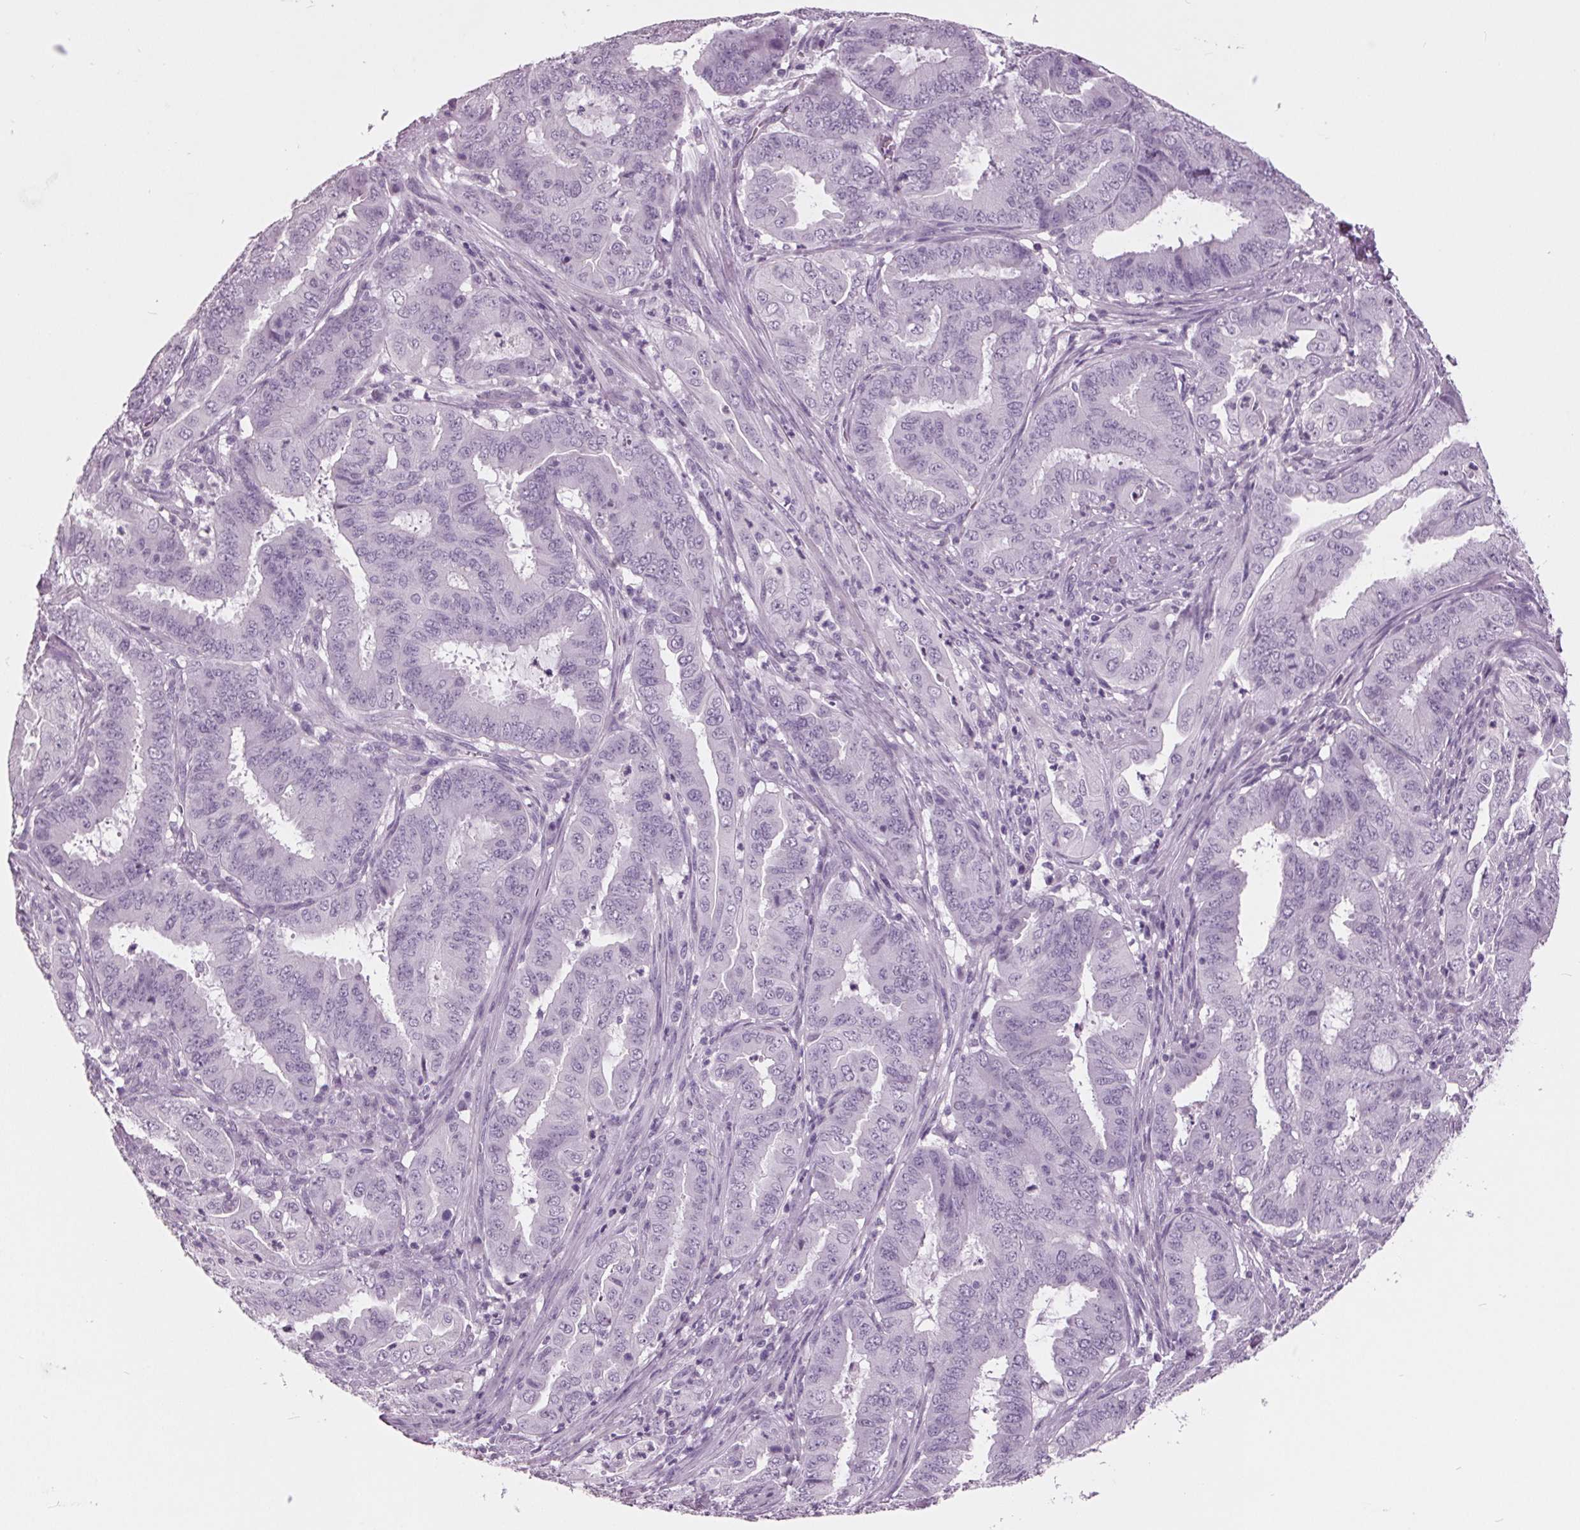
{"staining": {"intensity": "negative", "quantity": "none", "location": "none"}, "tissue": "endometrial cancer", "cell_type": "Tumor cells", "image_type": "cancer", "snomed": [{"axis": "morphology", "description": "Adenocarcinoma, NOS"}, {"axis": "topography", "description": "Endometrium"}], "caption": "Tumor cells show no significant positivity in endometrial adenocarcinoma.", "gene": "AMBP", "patient": {"sex": "female", "age": 51}}